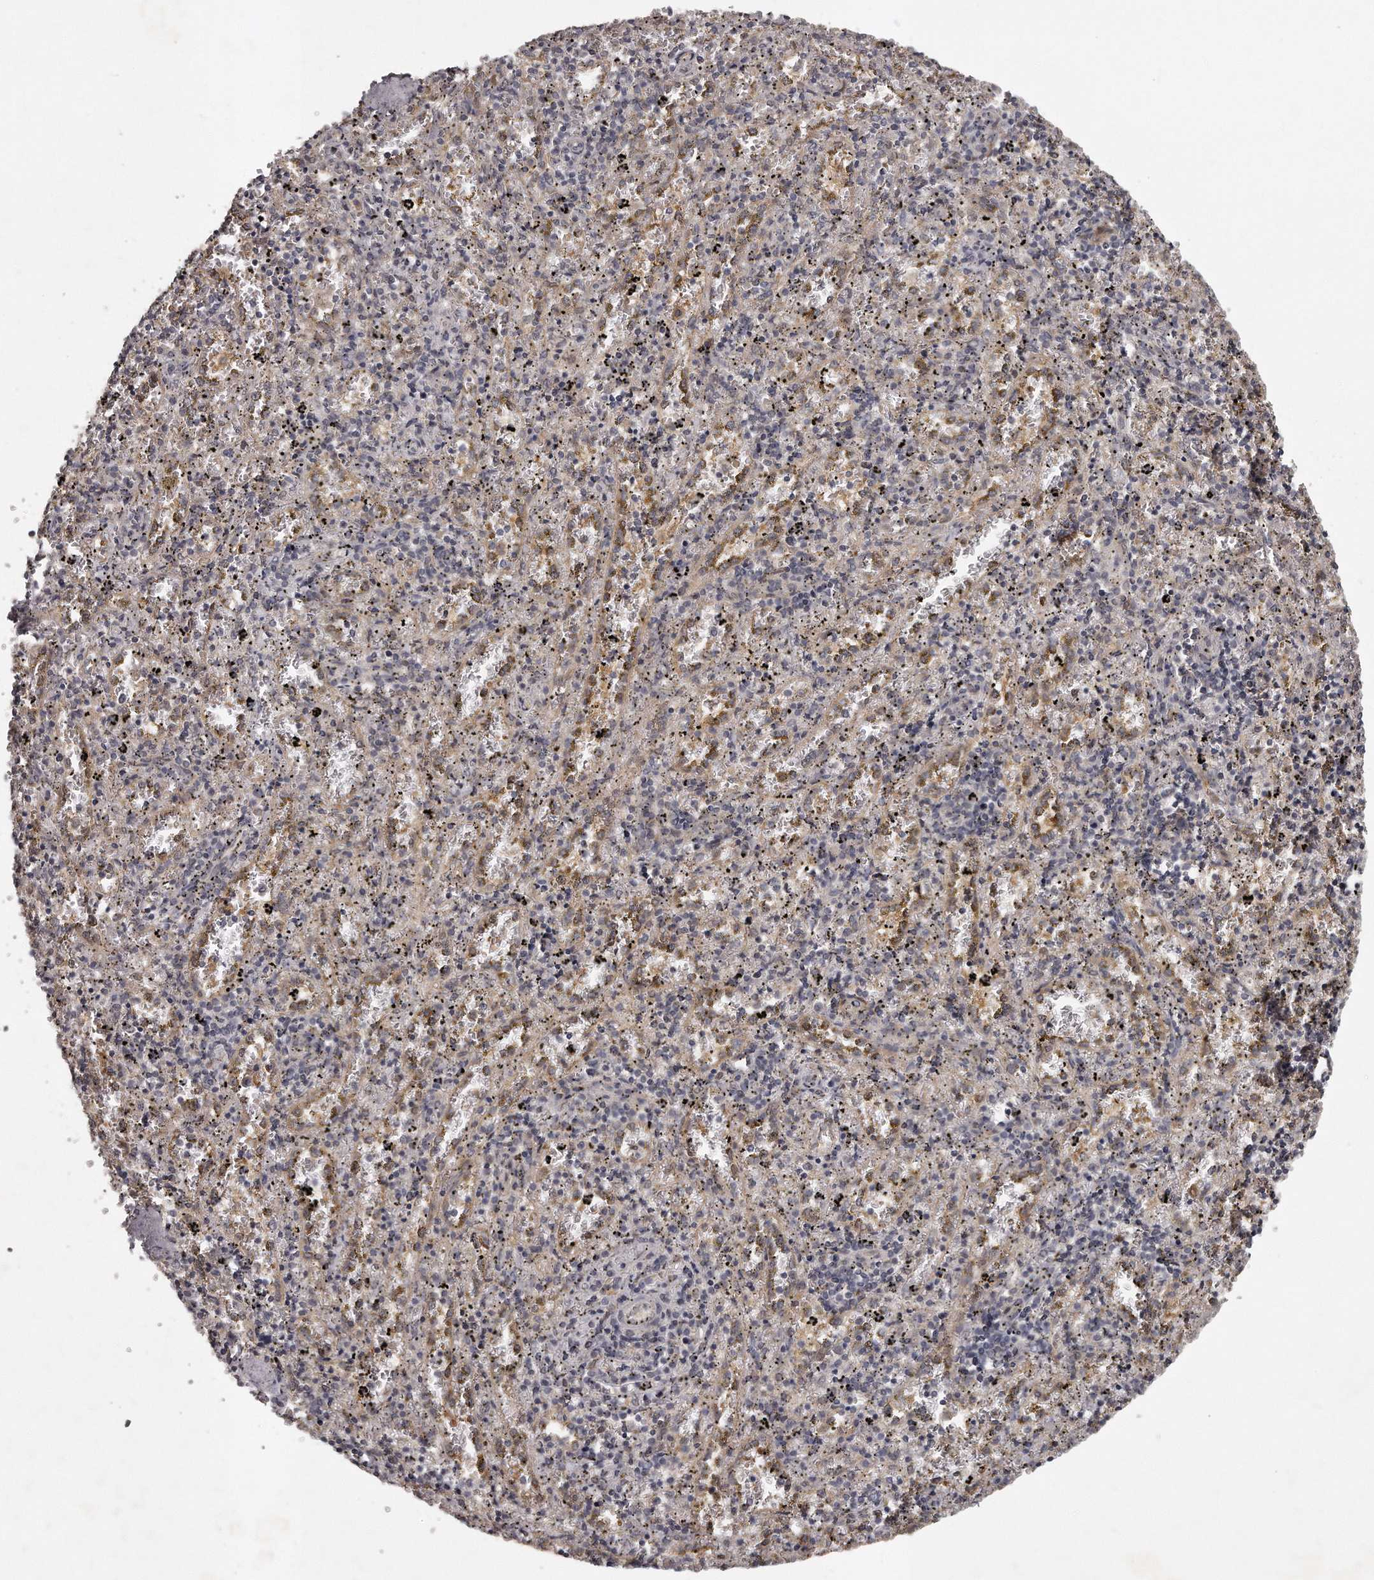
{"staining": {"intensity": "negative", "quantity": "none", "location": "none"}, "tissue": "spleen", "cell_type": "Cells in red pulp", "image_type": "normal", "snomed": [{"axis": "morphology", "description": "Normal tissue, NOS"}, {"axis": "topography", "description": "Spleen"}], "caption": "Immunohistochemical staining of benign human spleen demonstrates no significant expression in cells in red pulp. (DAB immunohistochemistry (IHC), high magnification).", "gene": "GGCT", "patient": {"sex": "male", "age": 11}}